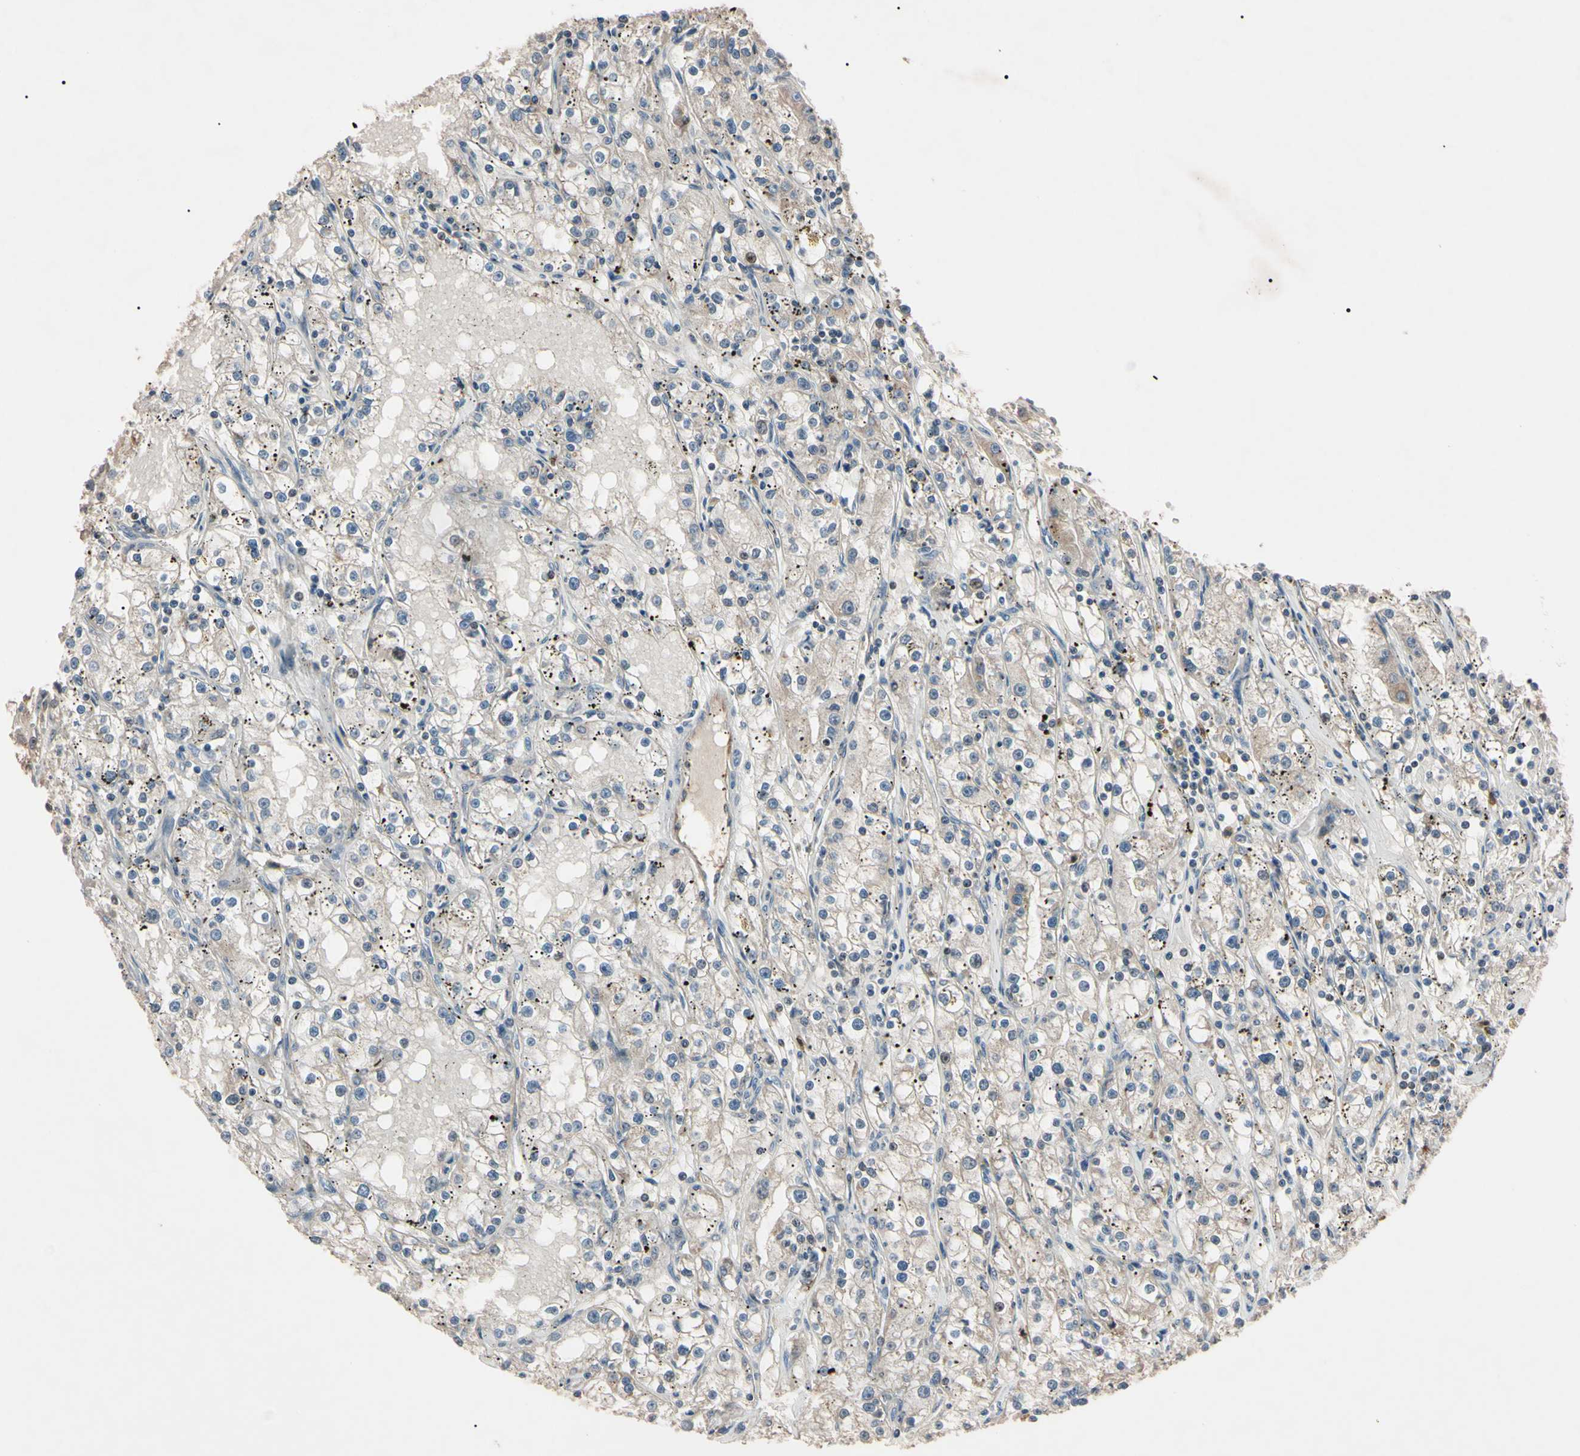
{"staining": {"intensity": "weak", "quantity": "25%-75%", "location": "cytoplasmic/membranous"}, "tissue": "renal cancer", "cell_type": "Tumor cells", "image_type": "cancer", "snomed": [{"axis": "morphology", "description": "Adenocarcinoma, NOS"}, {"axis": "topography", "description": "Kidney"}], "caption": "Immunohistochemistry of human renal adenocarcinoma reveals low levels of weak cytoplasmic/membranous staining in about 25%-75% of tumor cells.", "gene": "TRAF5", "patient": {"sex": "male", "age": 56}}